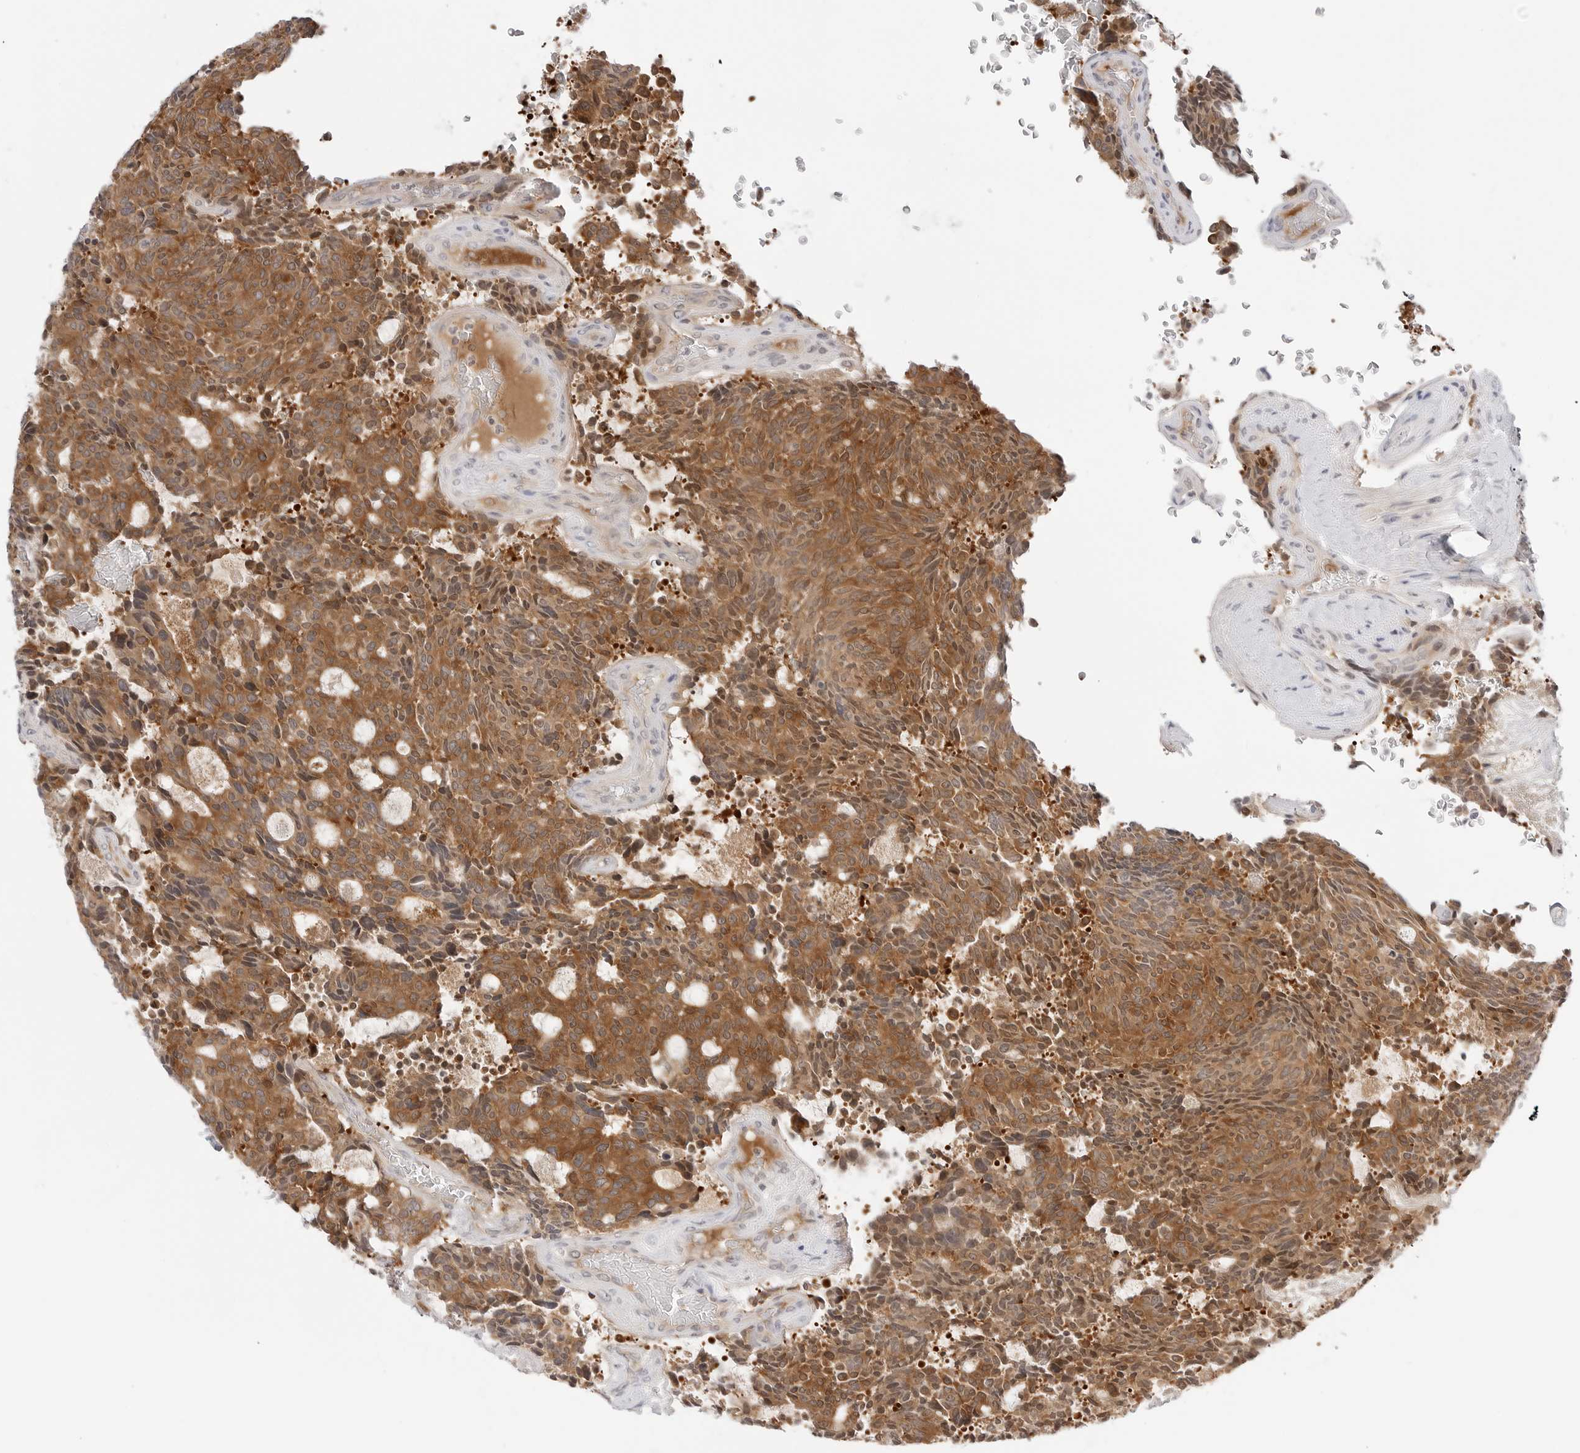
{"staining": {"intensity": "moderate", "quantity": ">75%", "location": "cytoplasmic/membranous"}, "tissue": "carcinoid", "cell_type": "Tumor cells", "image_type": "cancer", "snomed": [{"axis": "morphology", "description": "Carcinoid, malignant, NOS"}, {"axis": "topography", "description": "Pancreas"}], "caption": "Tumor cells display medium levels of moderate cytoplasmic/membranous staining in approximately >75% of cells in human carcinoid.", "gene": "NUDC", "patient": {"sex": "female", "age": 54}}